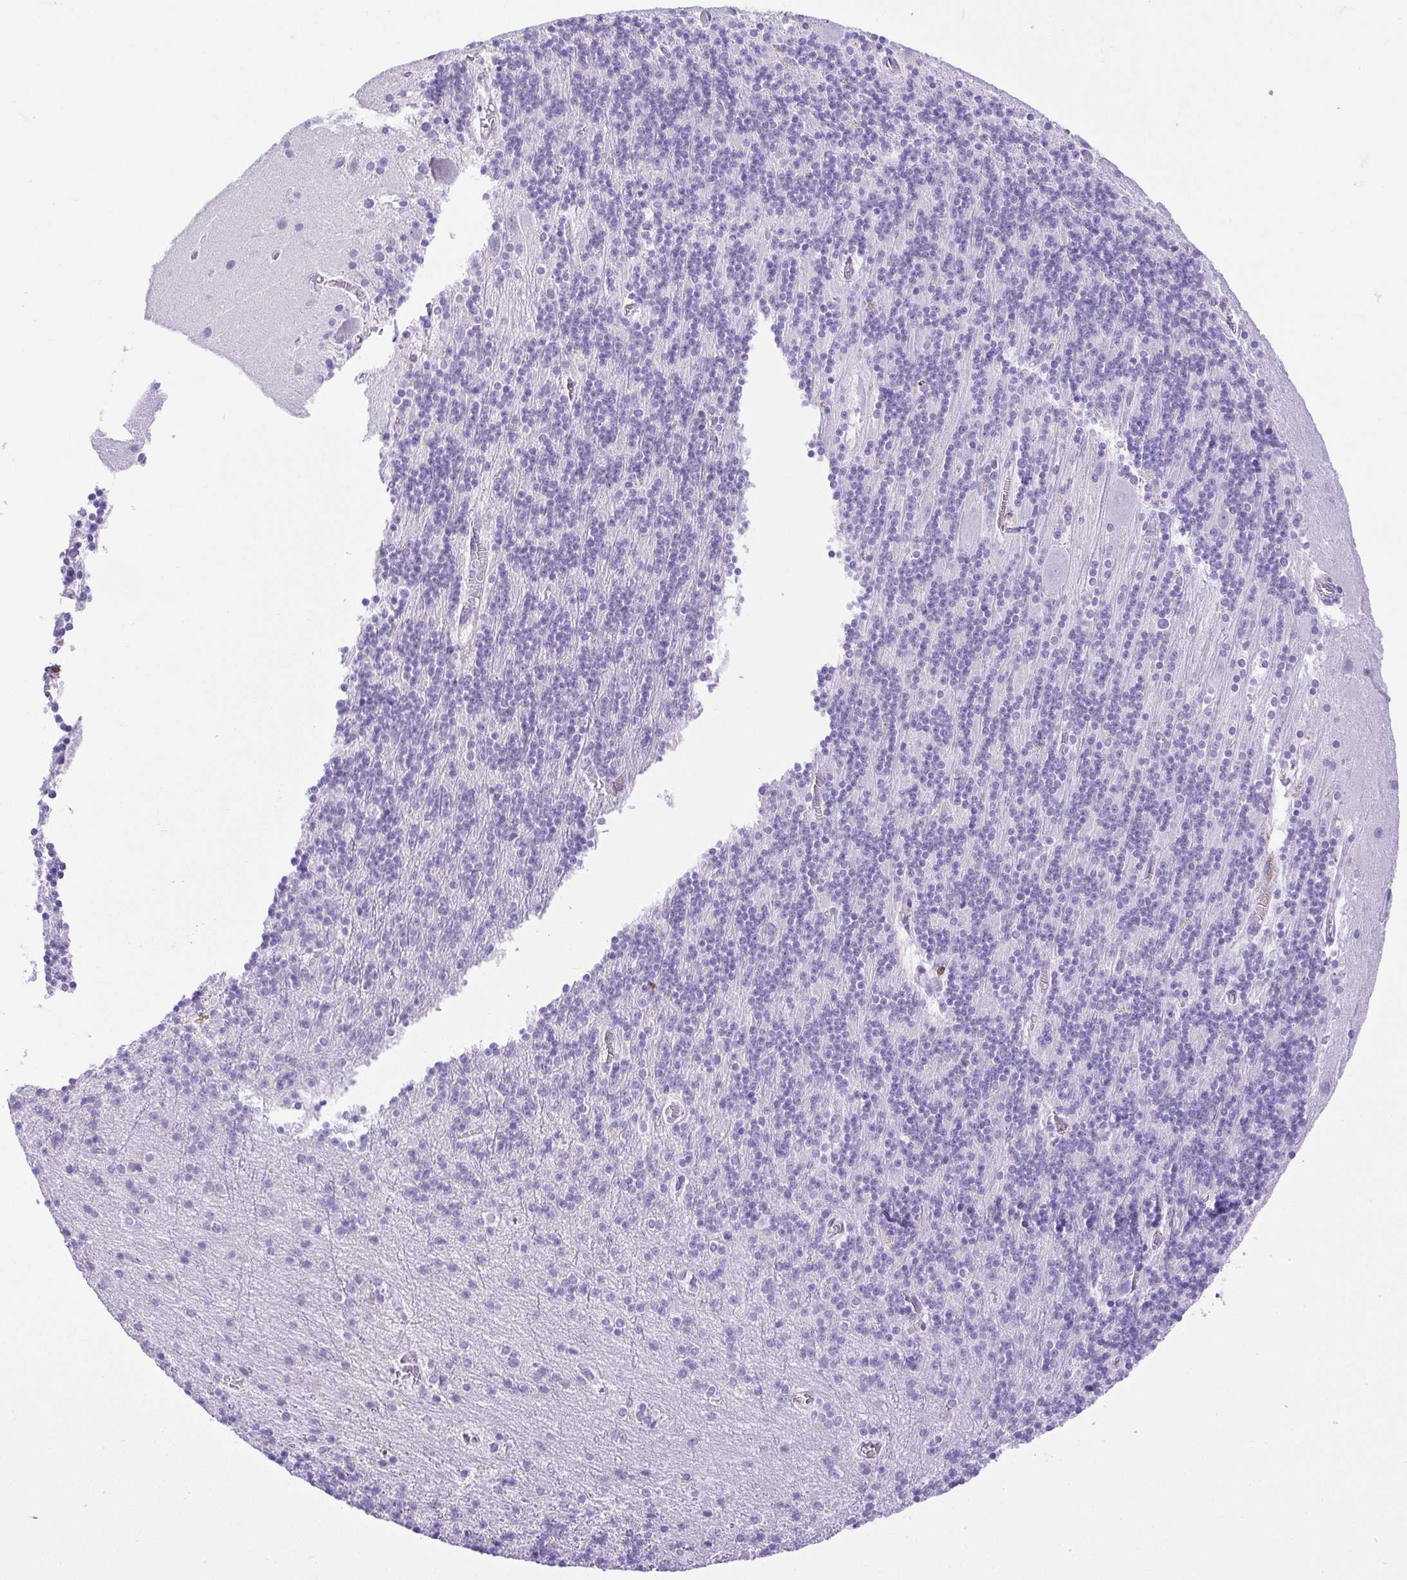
{"staining": {"intensity": "negative", "quantity": "none", "location": "none"}, "tissue": "cerebellum", "cell_type": "Cells in granular layer", "image_type": "normal", "snomed": [{"axis": "morphology", "description": "Normal tissue, NOS"}, {"axis": "topography", "description": "Cerebellum"}], "caption": "Protein analysis of normal cerebellum demonstrates no significant positivity in cells in granular layer.", "gene": "CDSN", "patient": {"sex": "male", "age": 70}}